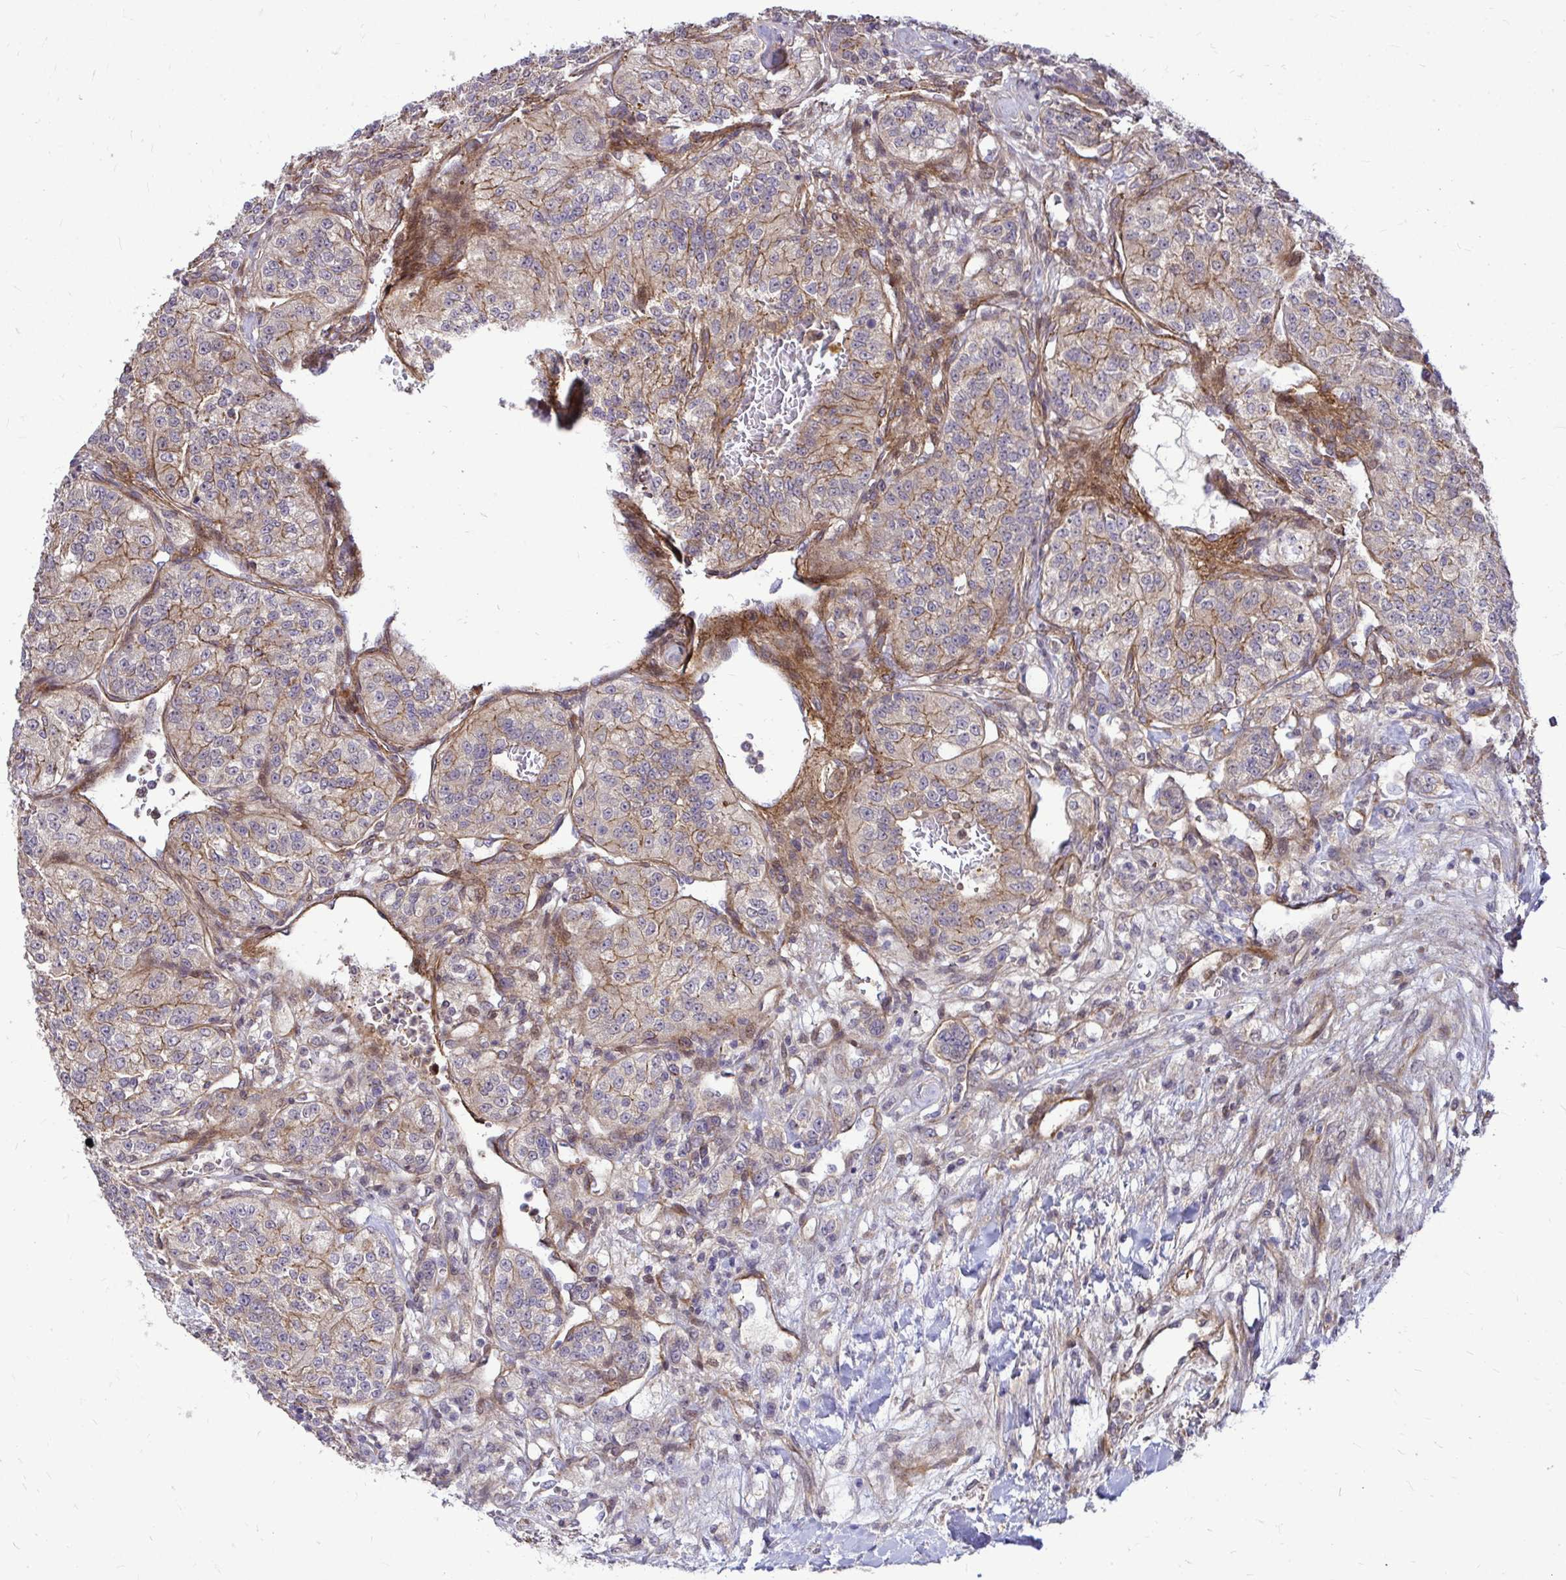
{"staining": {"intensity": "weak", "quantity": "25%-75%", "location": "cytoplasmic/membranous"}, "tissue": "renal cancer", "cell_type": "Tumor cells", "image_type": "cancer", "snomed": [{"axis": "morphology", "description": "Adenocarcinoma, NOS"}, {"axis": "topography", "description": "Kidney"}], "caption": "Adenocarcinoma (renal) stained for a protein exhibits weak cytoplasmic/membranous positivity in tumor cells.", "gene": "TRIP6", "patient": {"sex": "female", "age": 63}}